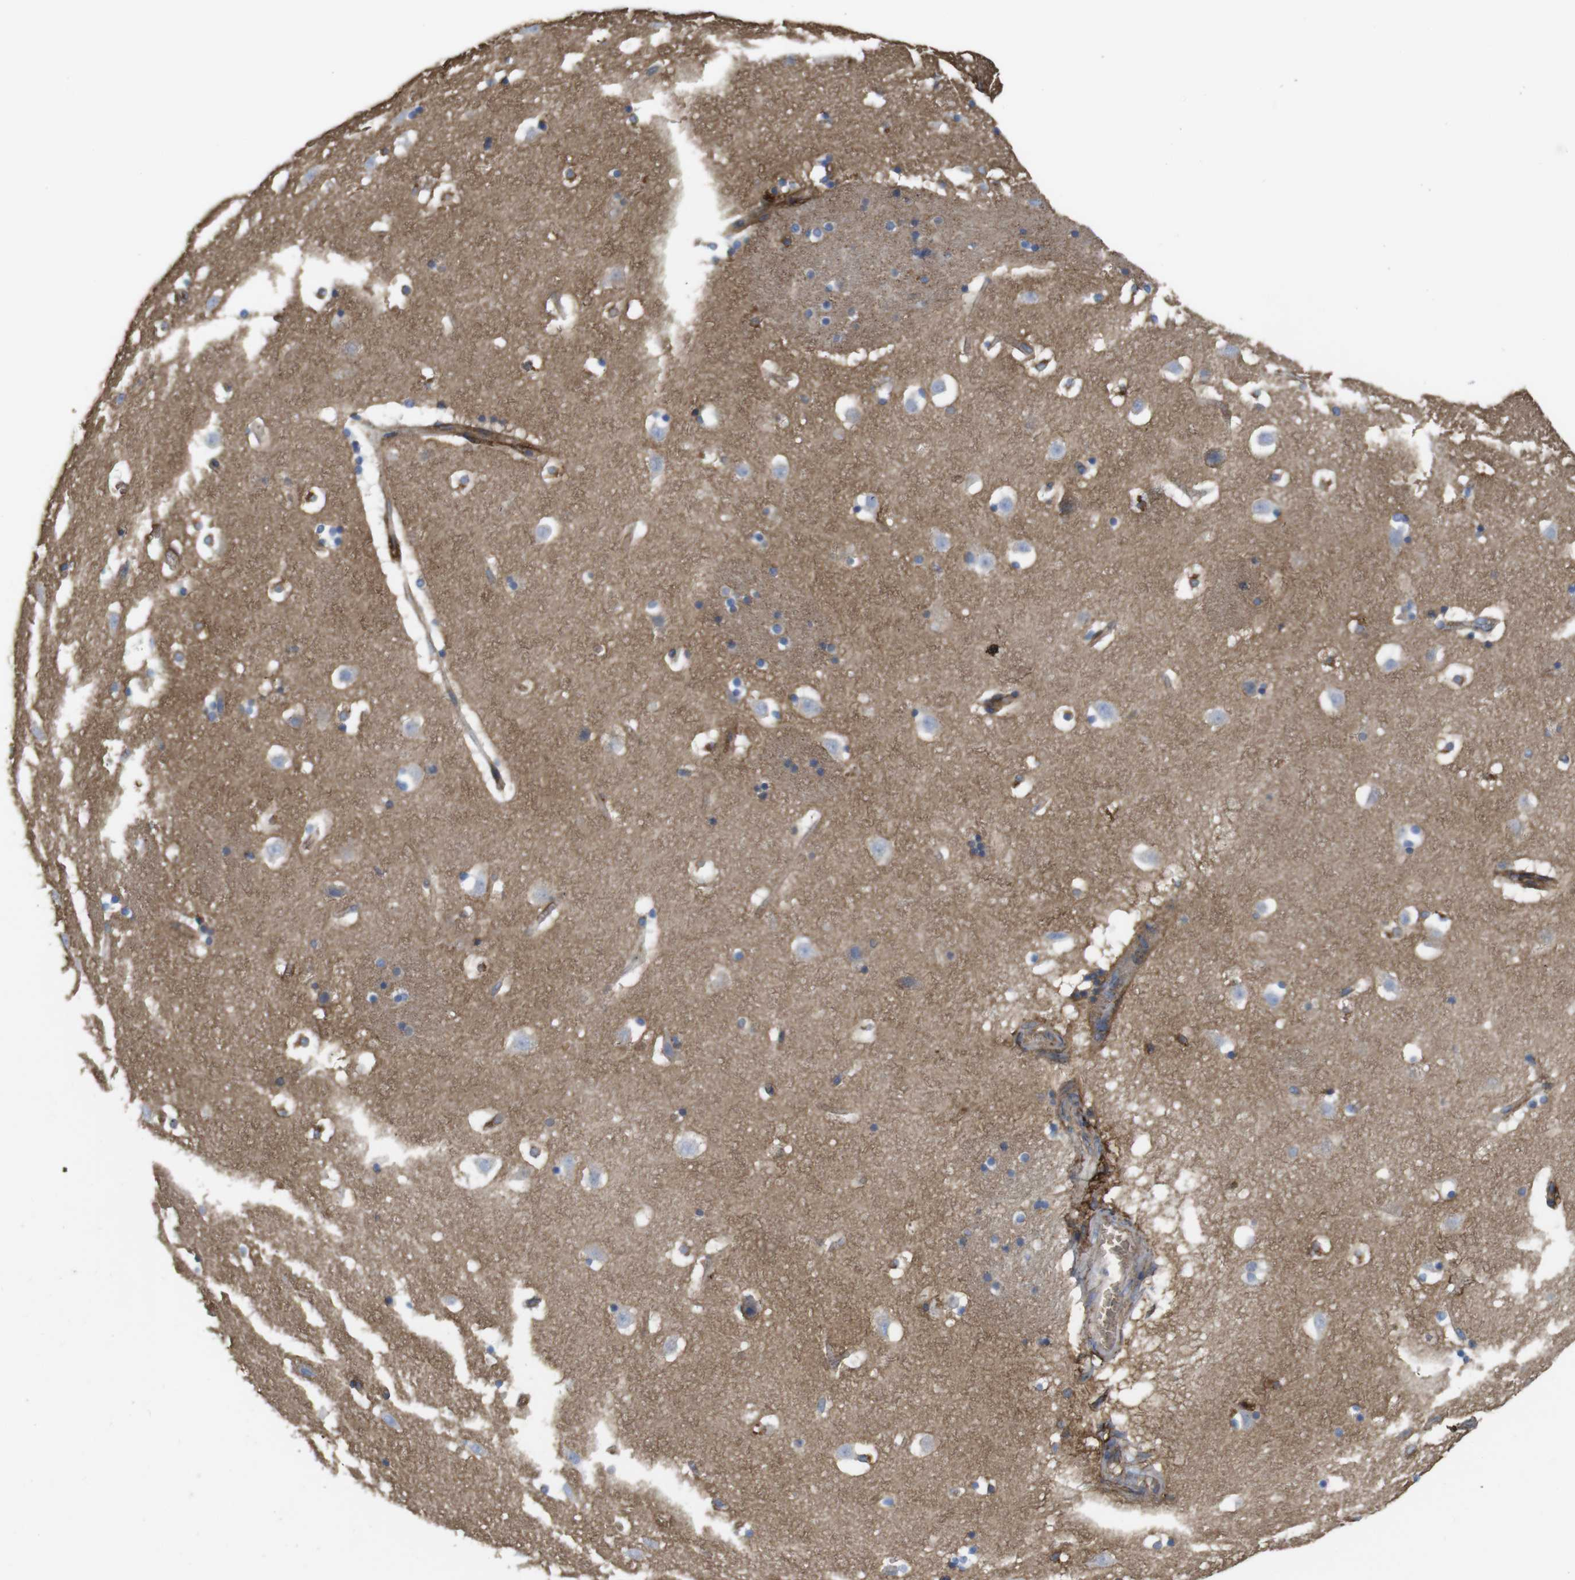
{"staining": {"intensity": "weak", "quantity": "<25%", "location": "cytoplasmic/membranous"}, "tissue": "caudate", "cell_type": "Glial cells", "image_type": "normal", "snomed": [{"axis": "morphology", "description": "Normal tissue, NOS"}, {"axis": "topography", "description": "Lateral ventricle wall"}], "caption": "Histopathology image shows no significant protein expression in glial cells of normal caudate. (Stains: DAB immunohistochemistry (IHC) with hematoxylin counter stain, Microscopy: brightfield microscopy at high magnification).", "gene": "CYBRD1", "patient": {"sex": "male", "age": 45}}